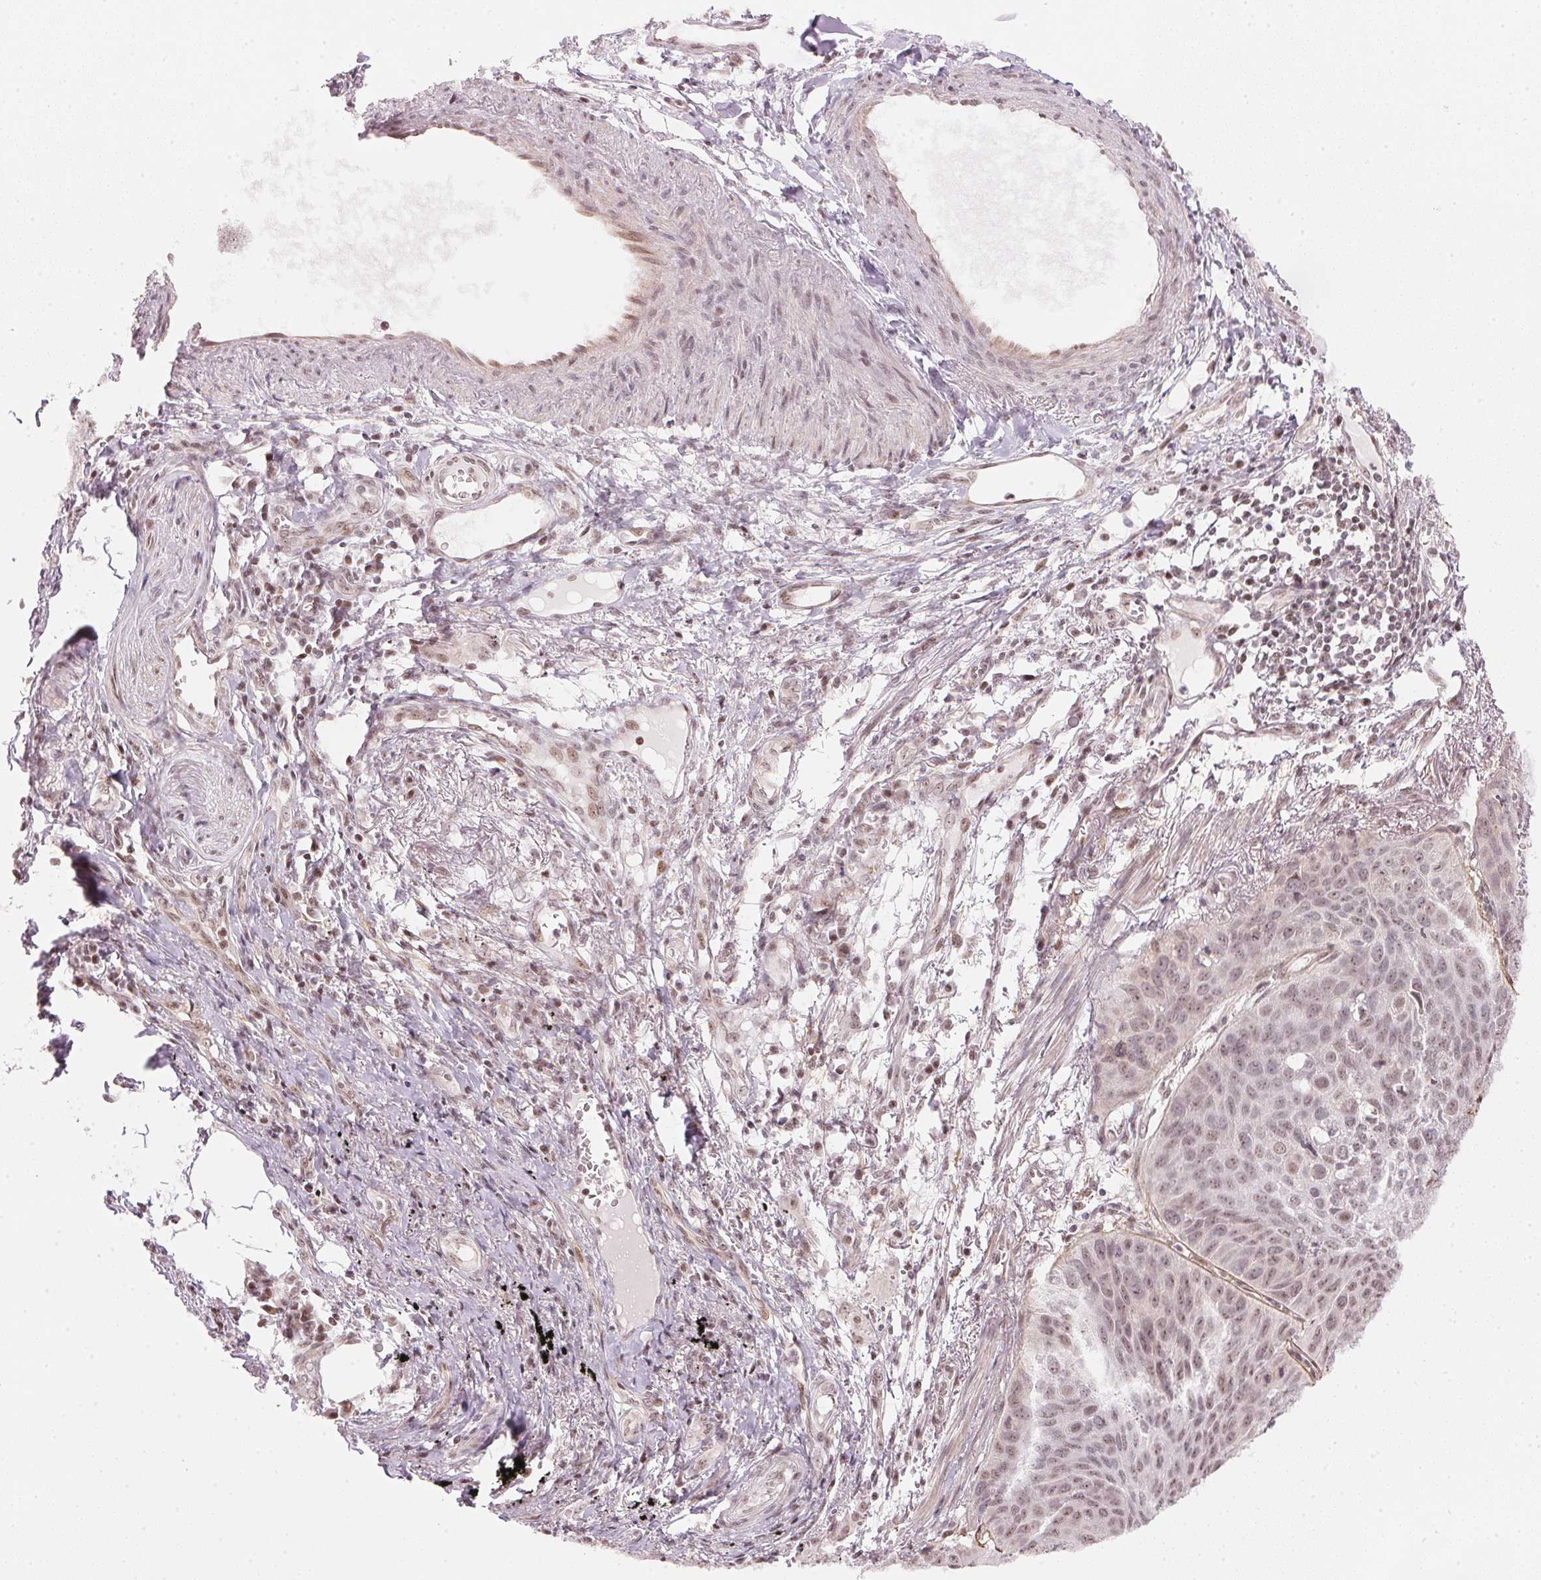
{"staining": {"intensity": "weak", "quantity": ">75%", "location": "nuclear"}, "tissue": "lung cancer", "cell_type": "Tumor cells", "image_type": "cancer", "snomed": [{"axis": "morphology", "description": "Squamous cell carcinoma, NOS"}, {"axis": "topography", "description": "Lung"}], "caption": "A high-resolution photomicrograph shows immunohistochemistry staining of lung squamous cell carcinoma, which reveals weak nuclear staining in about >75% of tumor cells.", "gene": "KAT6A", "patient": {"sex": "male", "age": 71}}